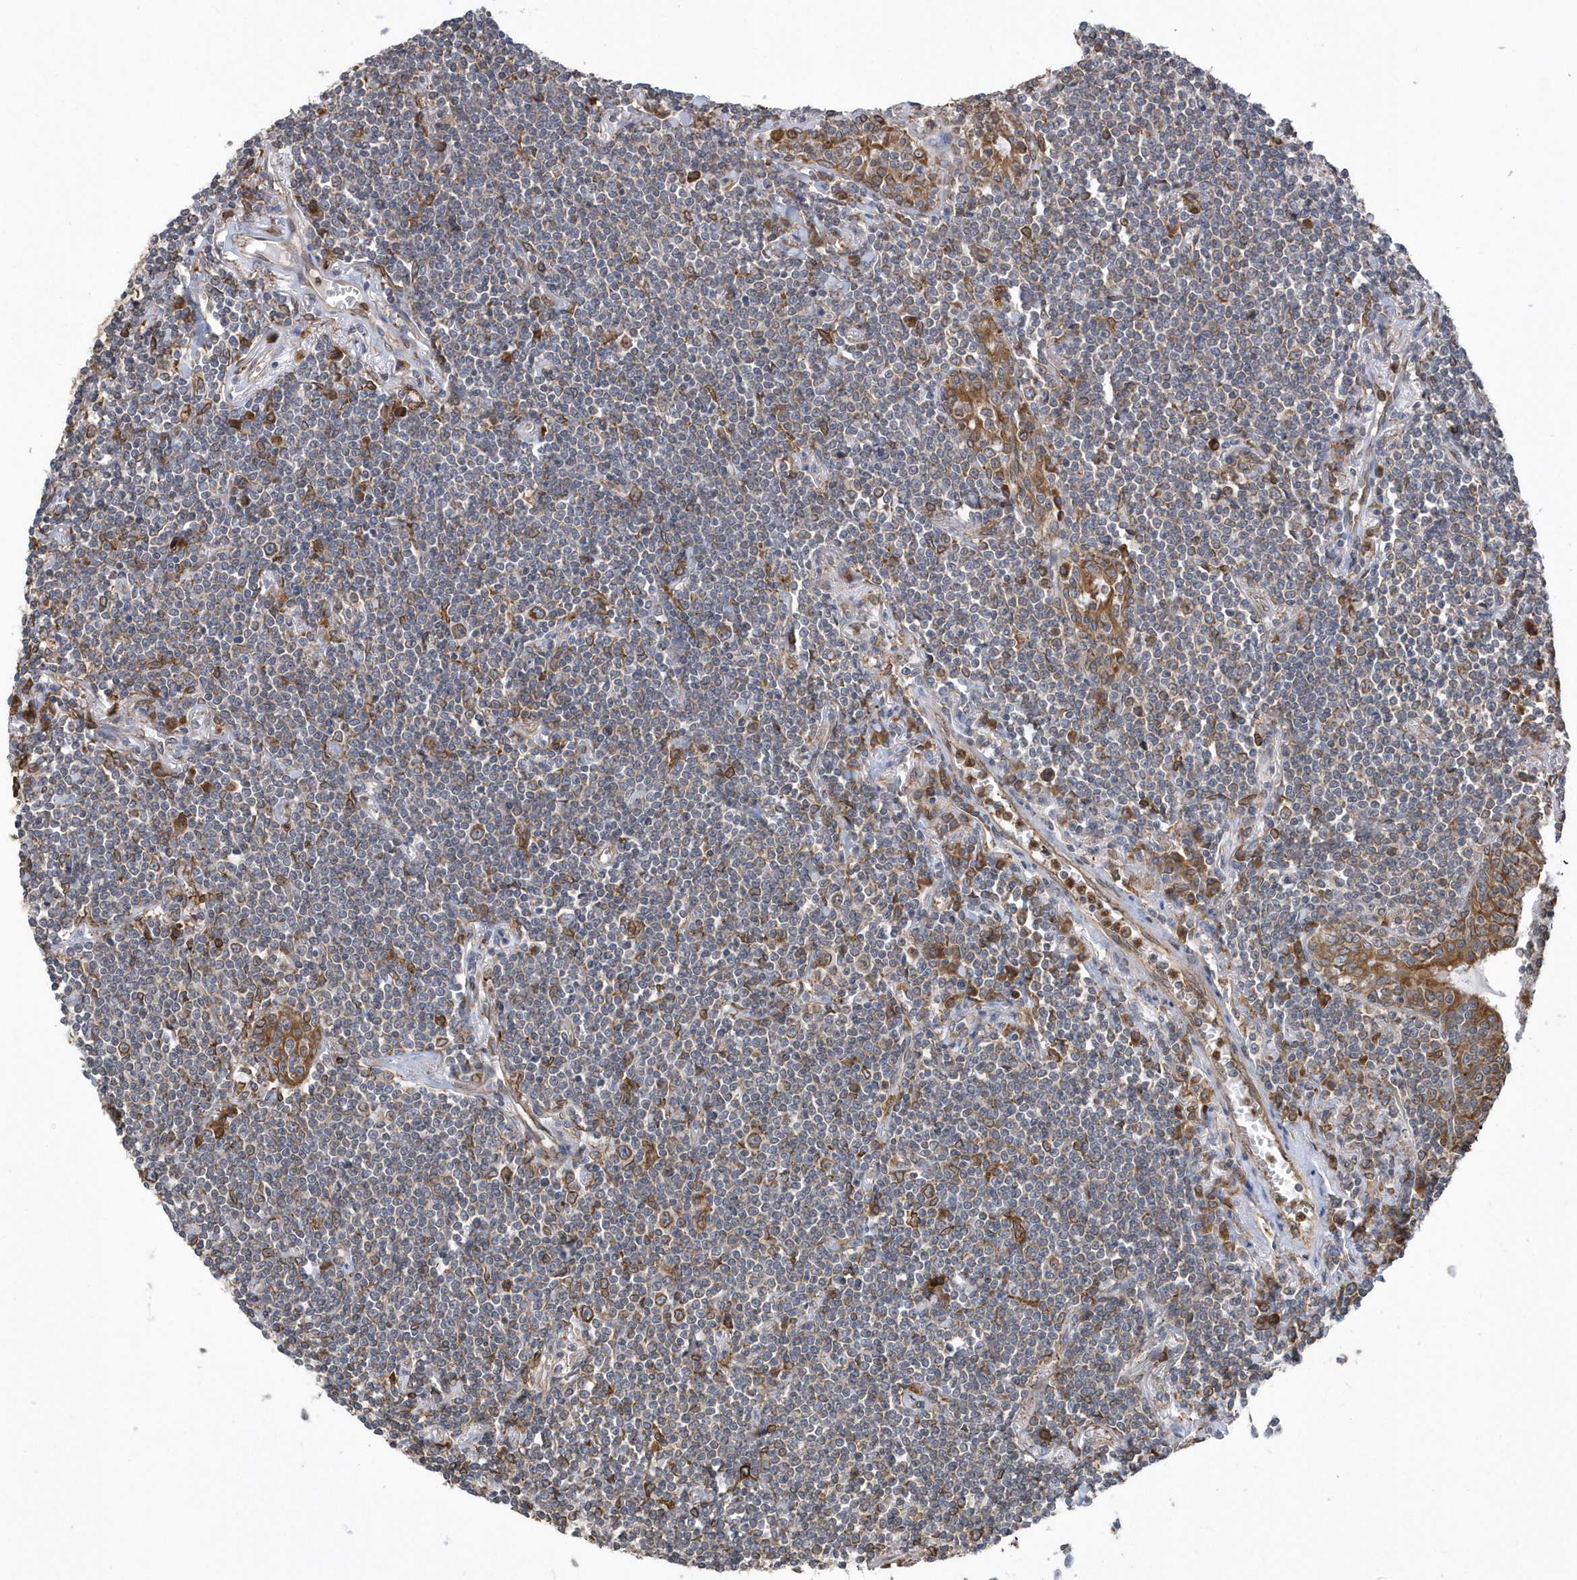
{"staining": {"intensity": "moderate", "quantity": "<25%", "location": "cytoplasmic/membranous"}, "tissue": "lymphoma", "cell_type": "Tumor cells", "image_type": "cancer", "snomed": [{"axis": "morphology", "description": "Malignant lymphoma, non-Hodgkin's type, Low grade"}, {"axis": "topography", "description": "Lung"}], "caption": "Moderate cytoplasmic/membranous positivity for a protein is identified in about <25% of tumor cells of low-grade malignant lymphoma, non-Hodgkin's type using IHC.", "gene": "VAMP7", "patient": {"sex": "female", "age": 71}}